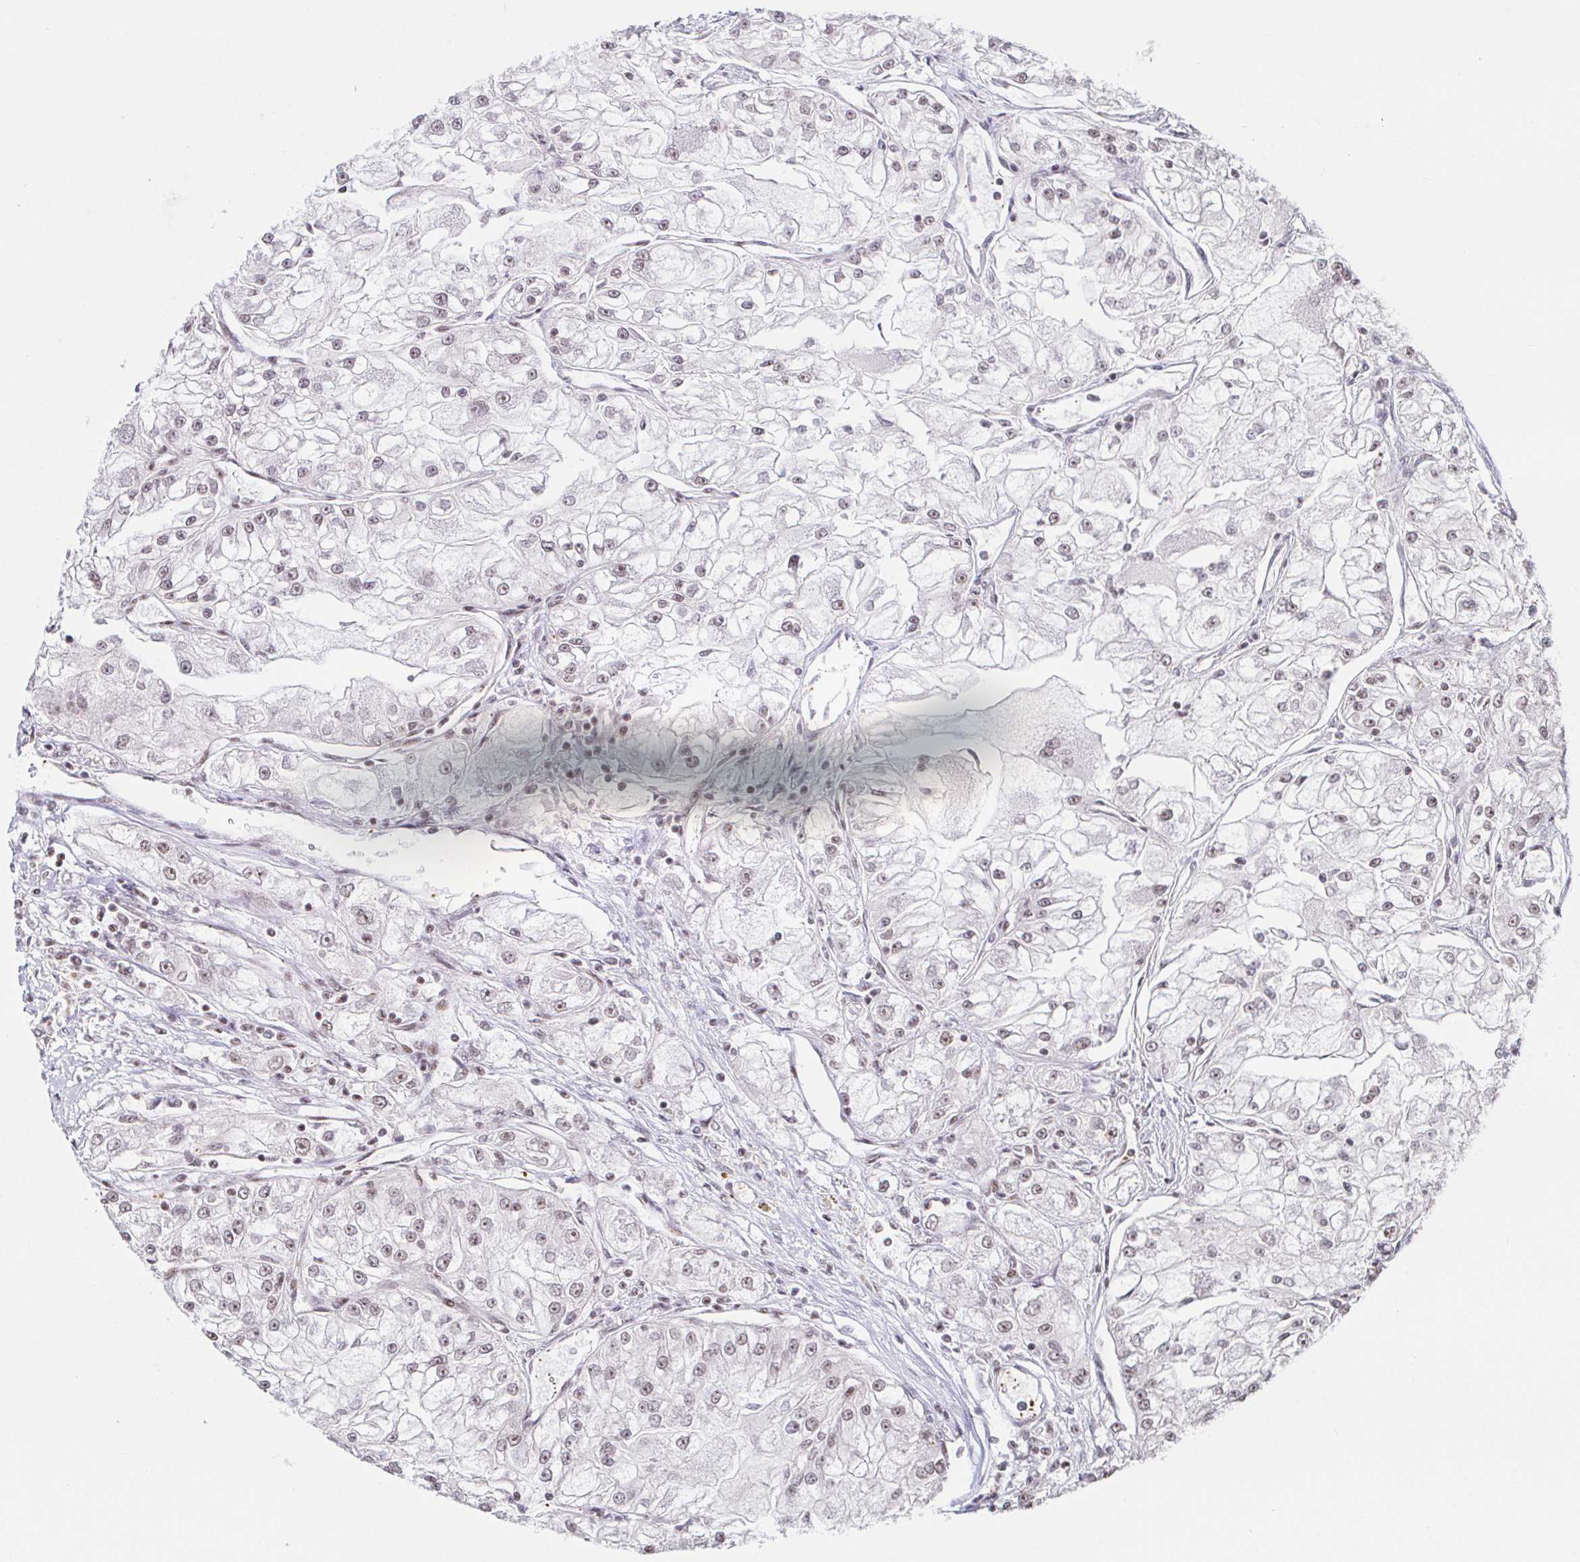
{"staining": {"intensity": "weak", "quantity": "25%-75%", "location": "nuclear"}, "tissue": "renal cancer", "cell_type": "Tumor cells", "image_type": "cancer", "snomed": [{"axis": "morphology", "description": "Adenocarcinoma, NOS"}, {"axis": "topography", "description": "Kidney"}], "caption": "Tumor cells demonstrate low levels of weak nuclear staining in about 25%-75% of cells in human renal adenocarcinoma.", "gene": "SP3", "patient": {"sex": "female", "age": 72}}